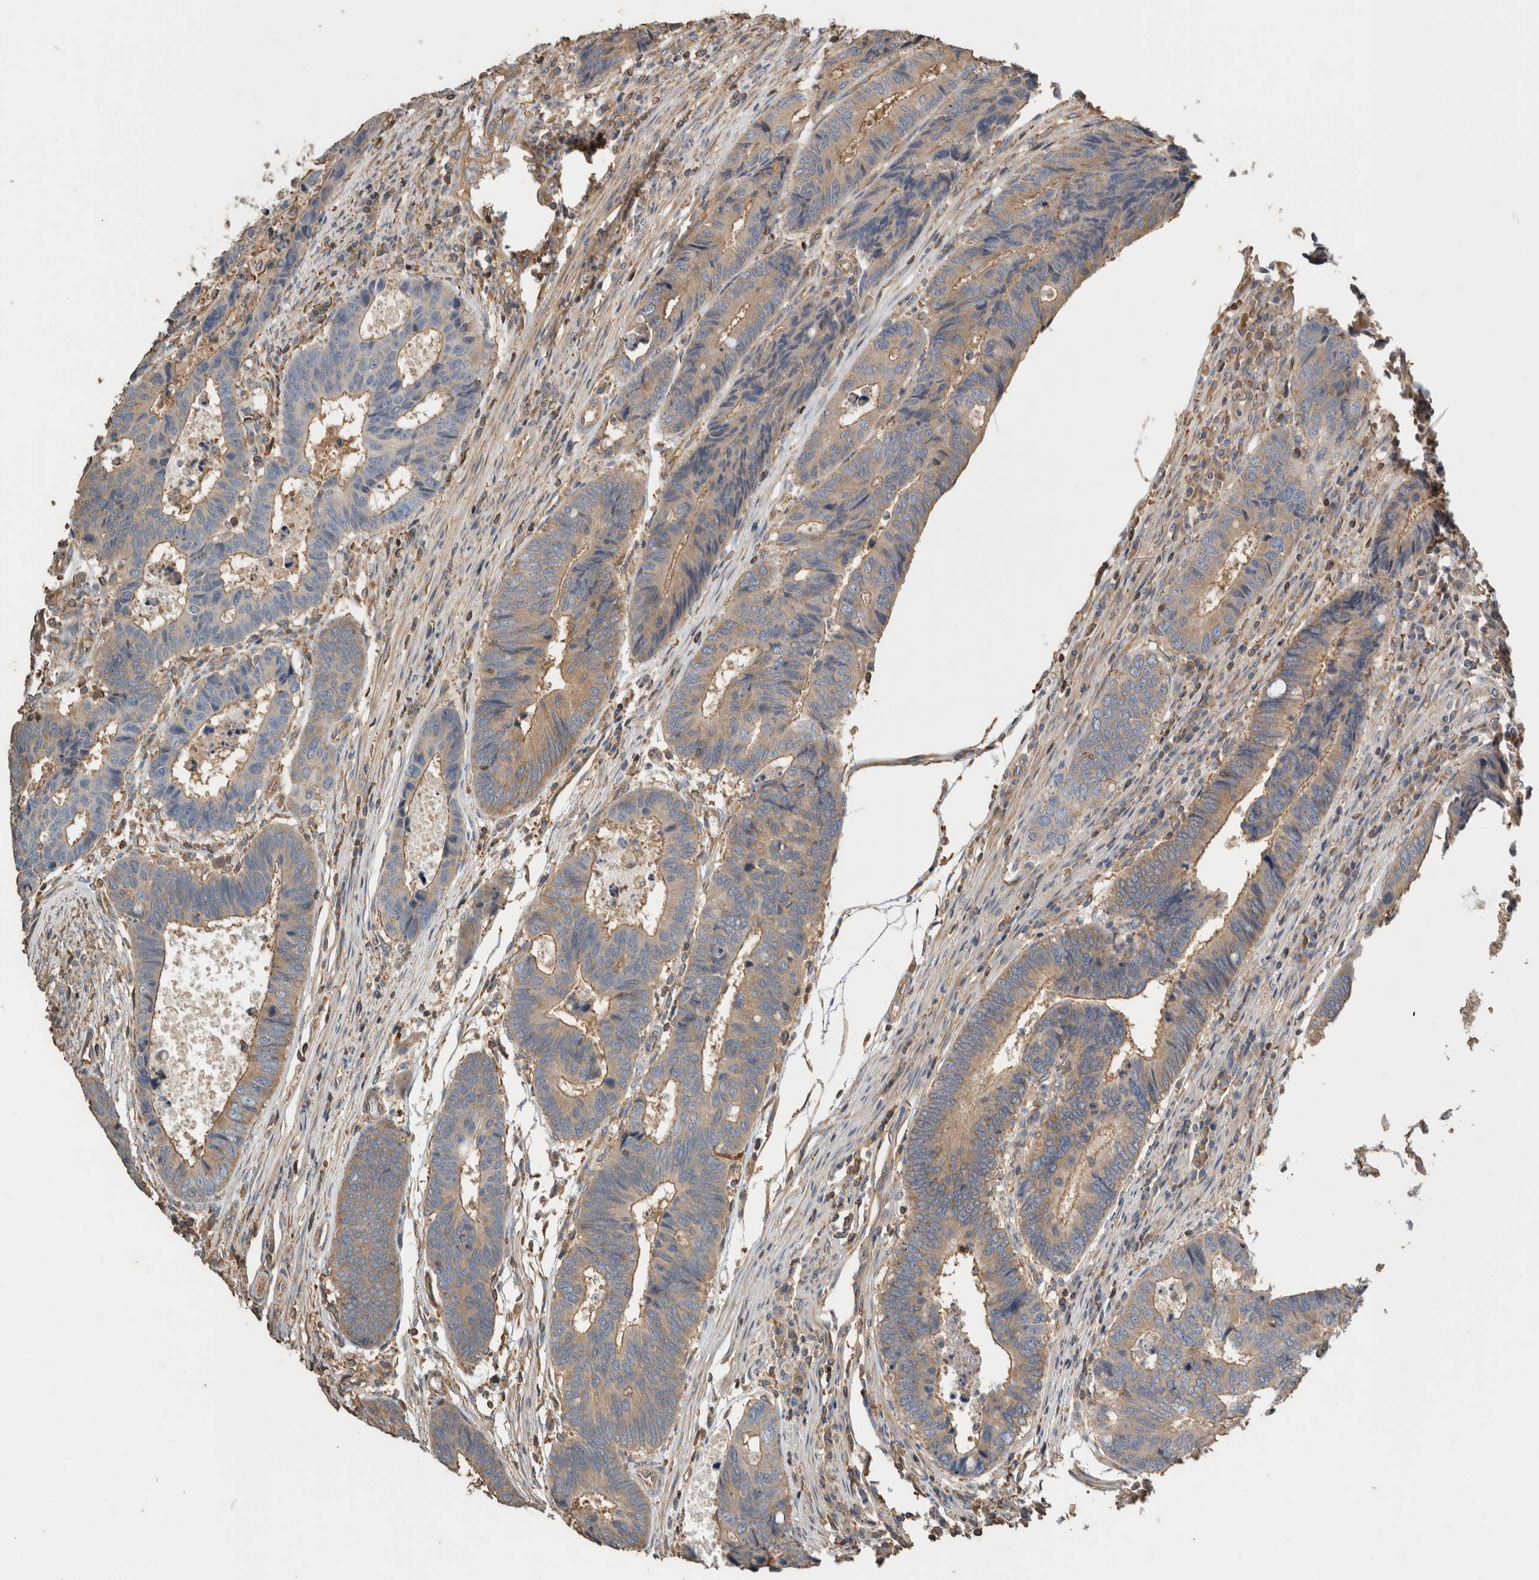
{"staining": {"intensity": "weak", "quantity": "25%-75%", "location": "cytoplasmic/membranous"}, "tissue": "colorectal cancer", "cell_type": "Tumor cells", "image_type": "cancer", "snomed": [{"axis": "morphology", "description": "Adenocarcinoma, NOS"}, {"axis": "topography", "description": "Rectum"}], "caption": "Human adenocarcinoma (colorectal) stained for a protein (brown) reveals weak cytoplasmic/membranous positive positivity in approximately 25%-75% of tumor cells.", "gene": "EIF4G3", "patient": {"sex": "male", "age": 84}}